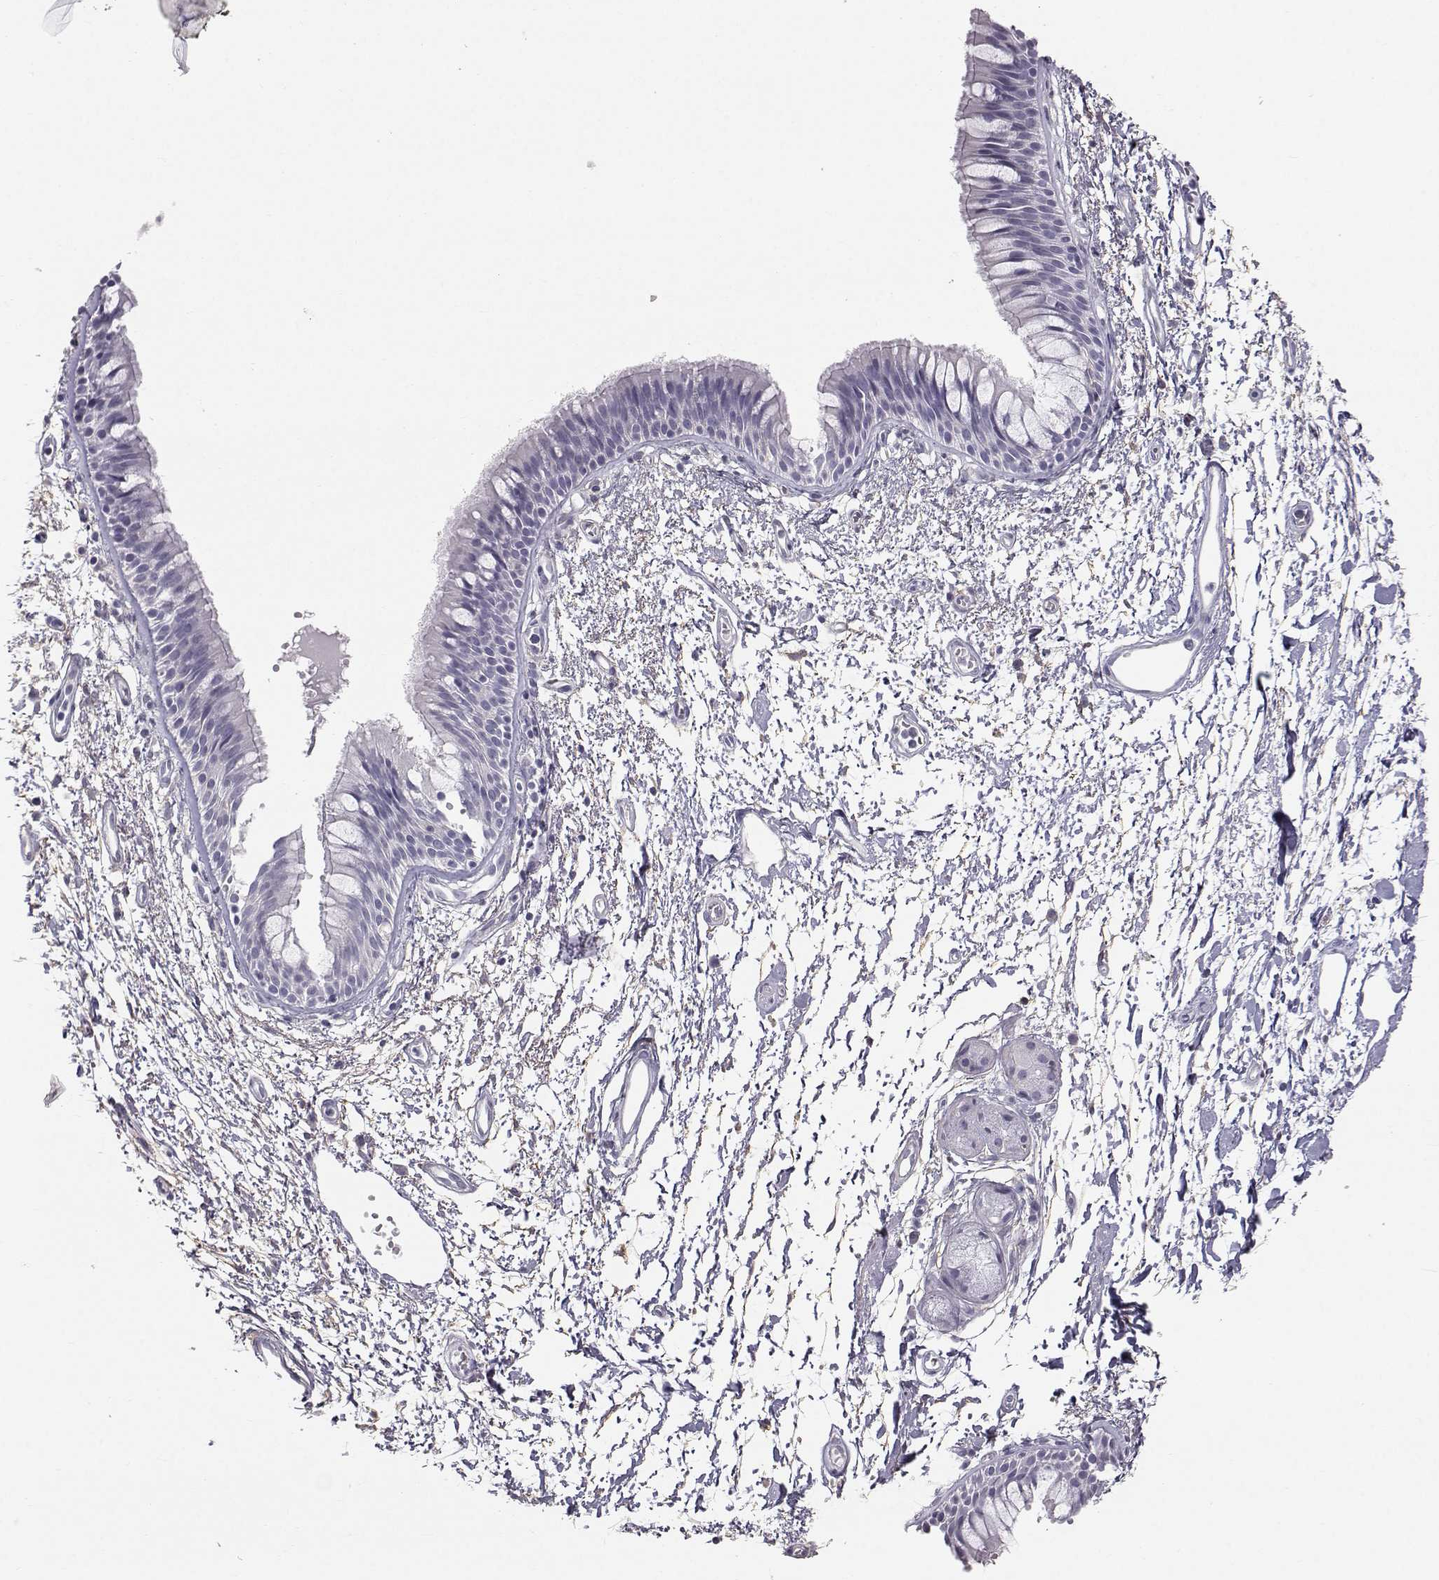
{"staining": {"intensity": "negative", "quantity": "none", "location": "none"}, "tissue": "bronchus", "cell_type": "Respiratory epithelial cells", "image_type": "normal", "snomed": [{"axis": "morphology", "description": "Normal tissue, NOS"}, {"axis": "topography", "description": "Cartilage tissue"}, {"axis": "topography", "description": "Bronchus"}], "caption": "This image is of benign bronchus stained with immunohistochemistry (IHC) to label a protein in brown with the nuclei are counter-stained blue. There is no expression in respiratory epithelial cells.", "gene": "SPDYE4", "patient": {"sex": "male", "age": 66}}